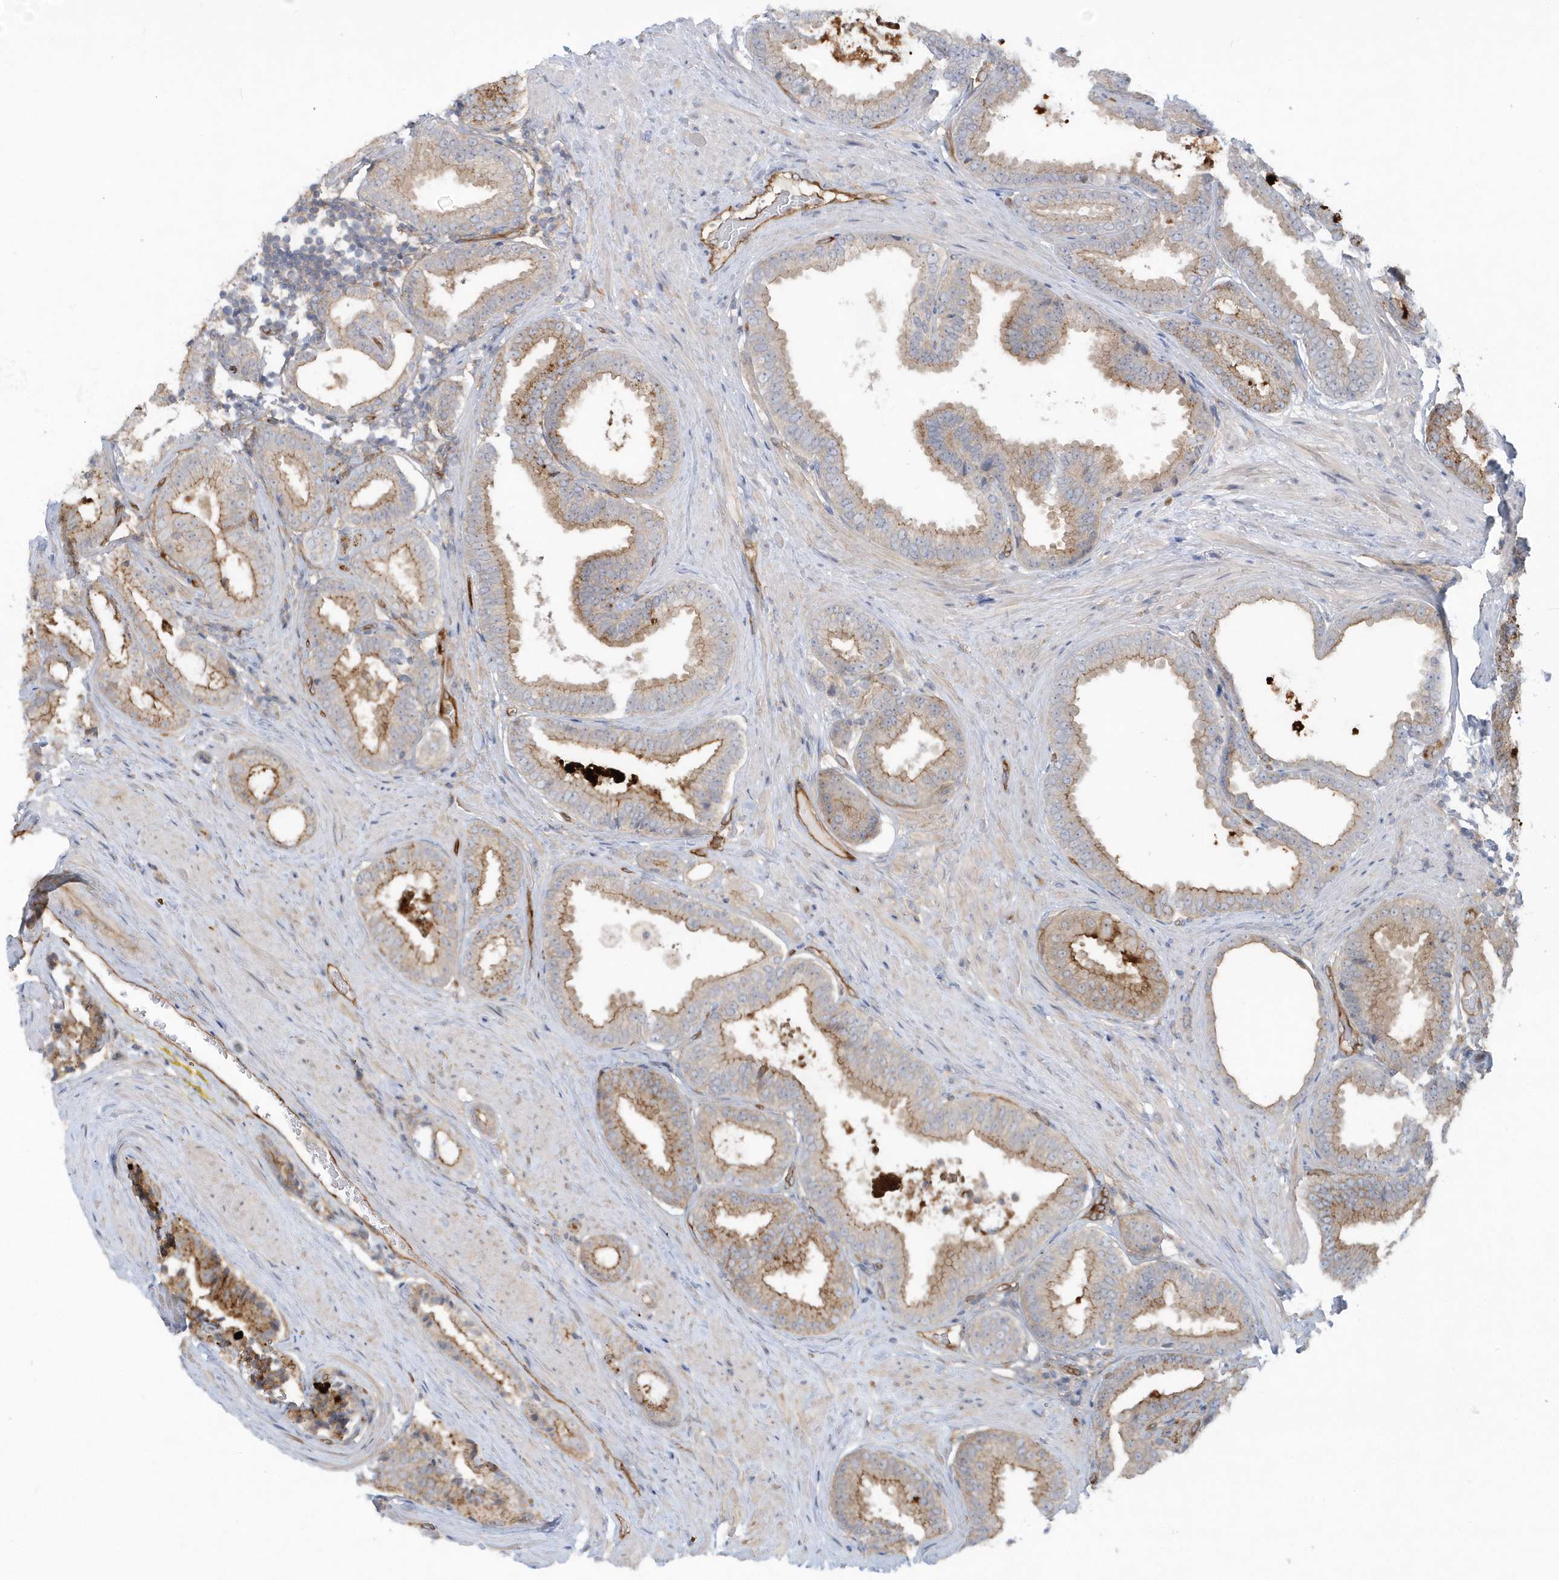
{"staining": {"intensity": "weak", "quantity": "25%-75%", "location": "cytoplasmic/membranous"}, "tissue": "prostate cancer", "cell_type": "Tumor cells", "image_type": "cancer", "snomed": [{"axis": "morphology", "description": "Adenocarcinoma, Low grade"}, {"axis": "topography", "description": "Prostate"}], "caption": "Immunohistochemical staining of human prostate cancer (adenocarcinoma (low-grade)) demonstrates low levels of weak cytoplasmic/membranous expression in approximately 25%-75% of tumor cells.", "gene": "RAI14", "patient": {"sex": "male", "age": 71}}